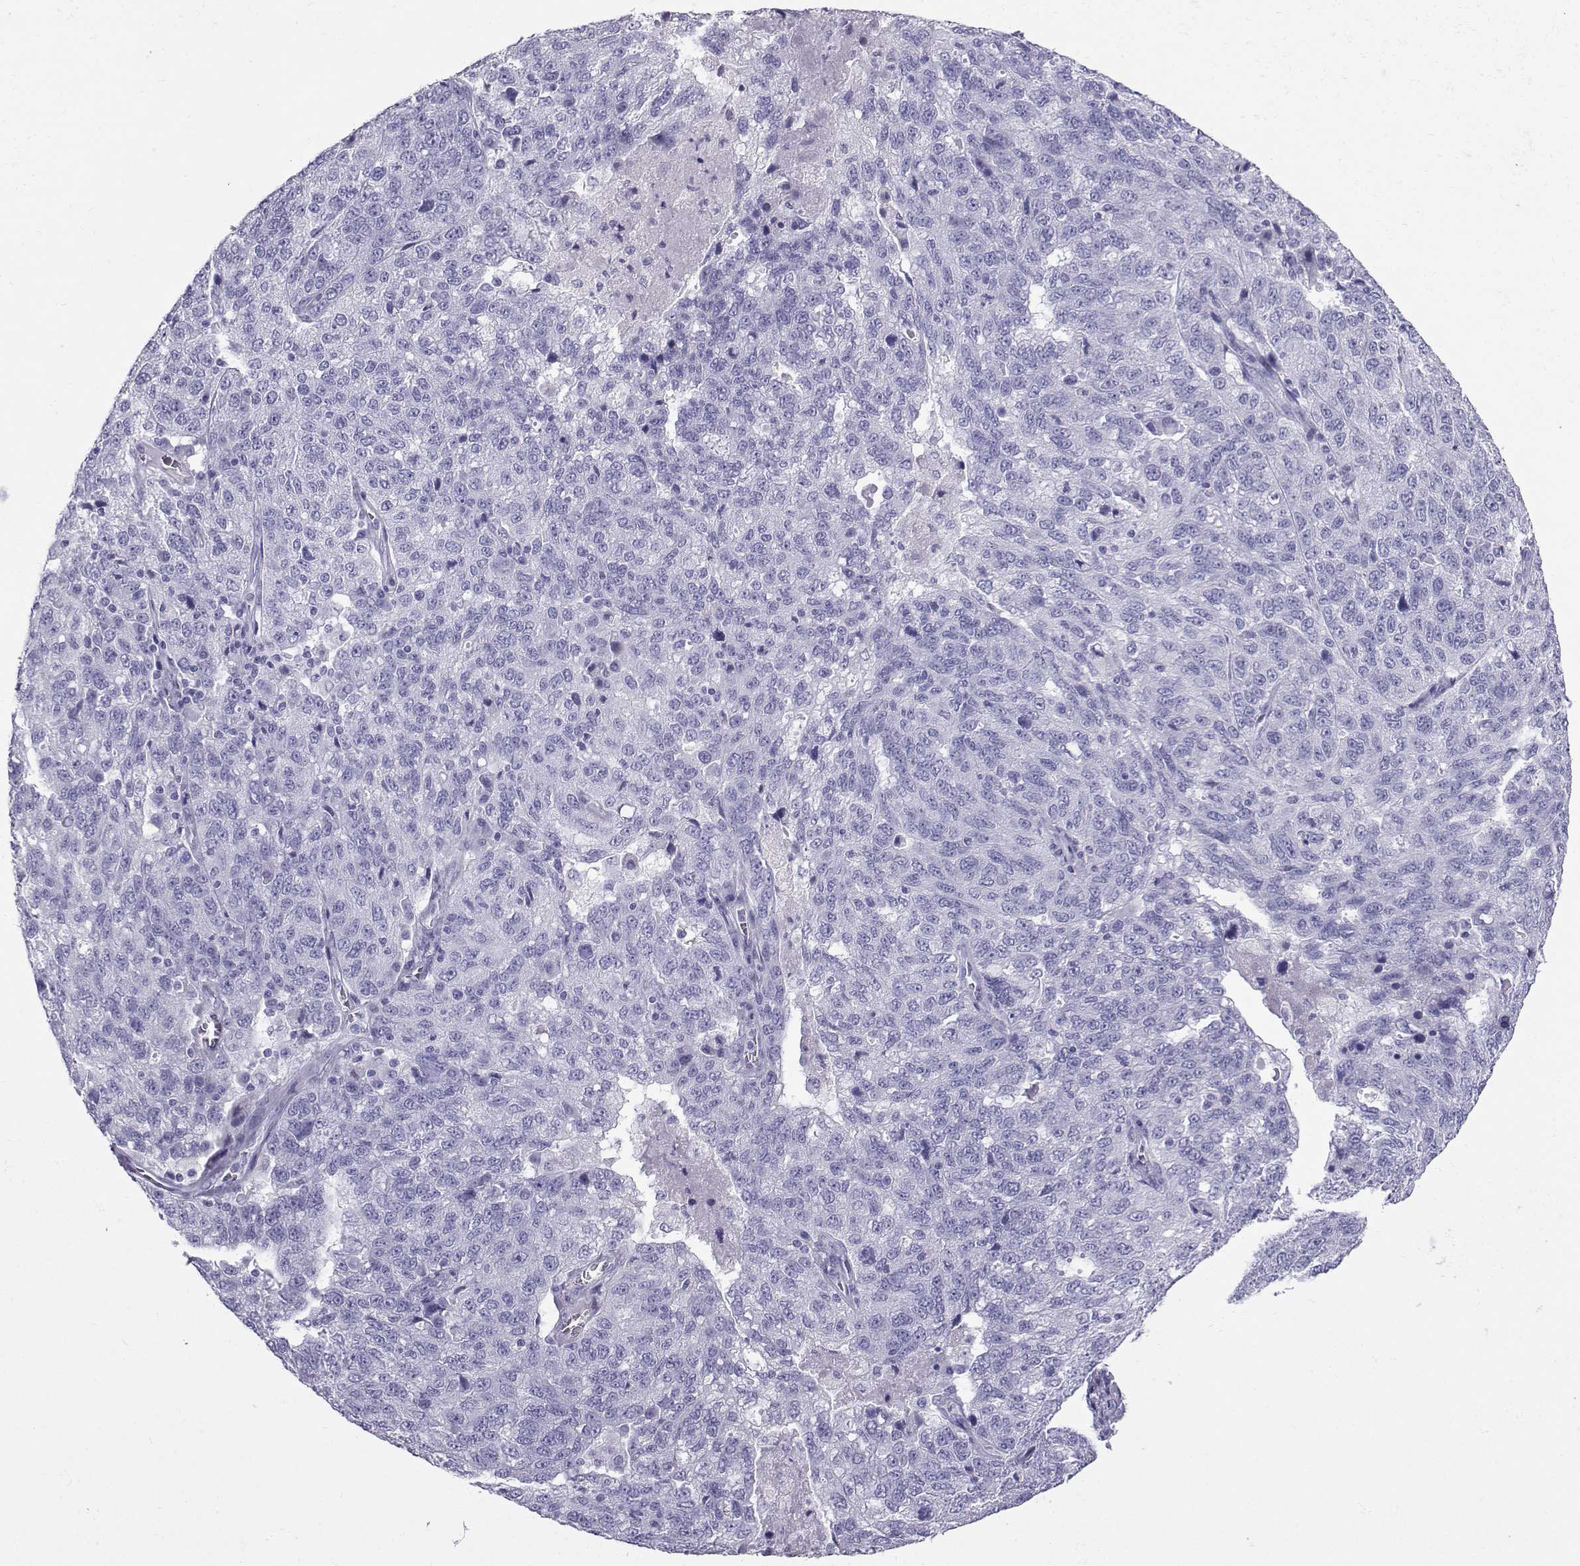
{"staining": {"intensity": "negative", "quantity": "none", "location": "none"}, "tissue": "ovarian cancer", "cell_type": "Tumor cells", "image_type": "cancer", "snomed": [{"axis": "morphology", "description": "Cystadenocarcinoma, serous, NOS"}, {"axis": "topography", "description": "Ovary"}], "caption": "DAB (3,3'-diaminobenzidine) immunohistochemical staining of ovarian serous cystadenocarcinoma displays no significant expression in tumor cells.", "gene": "LORICRIN", "patient": {"sex": "female", "age": 71}}